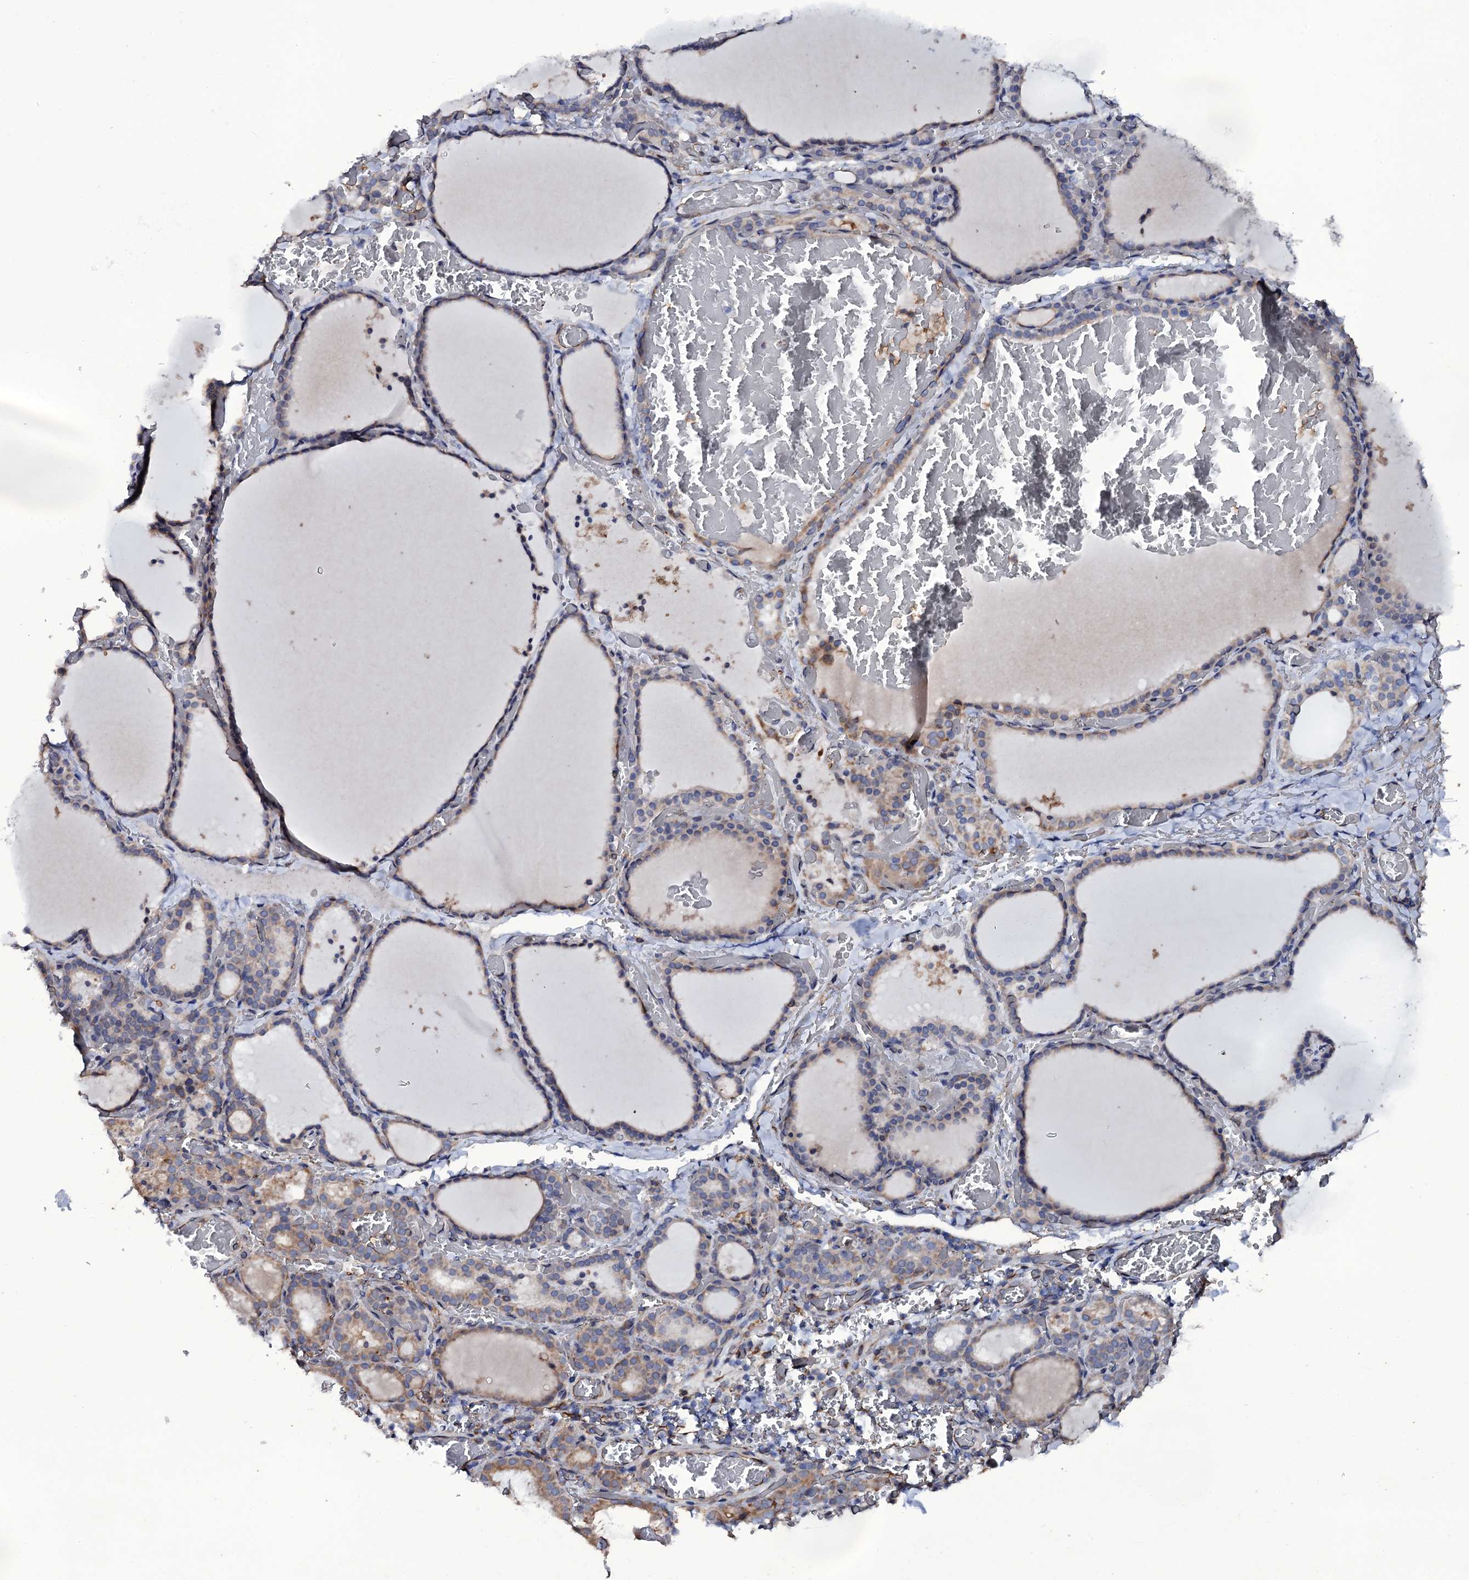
{"staining": {"intensity": "weak", "quantity": "25%-75%", "location": "cytoplasmic/membranous"}, "tissue": "thyroid gland", "cell_type": "Glandular cells", "image_type": "normal", "snomed": [{"axis": "morphology", "description": "Normal tissue, NOS"}, {"axis": "topography", "description": "Thyroid gland"}], "caption": "The image reveals a brown stain indicating the presence of a protein in the cytoplasmic/membranous of glandular cells in thyroid gland. (DAB (3,3'-diaminobenzidine) IHC with brightfield microscopy, high magnification).", "gene": "TTC23", "patient": {"sex": "female", "age": 39}}